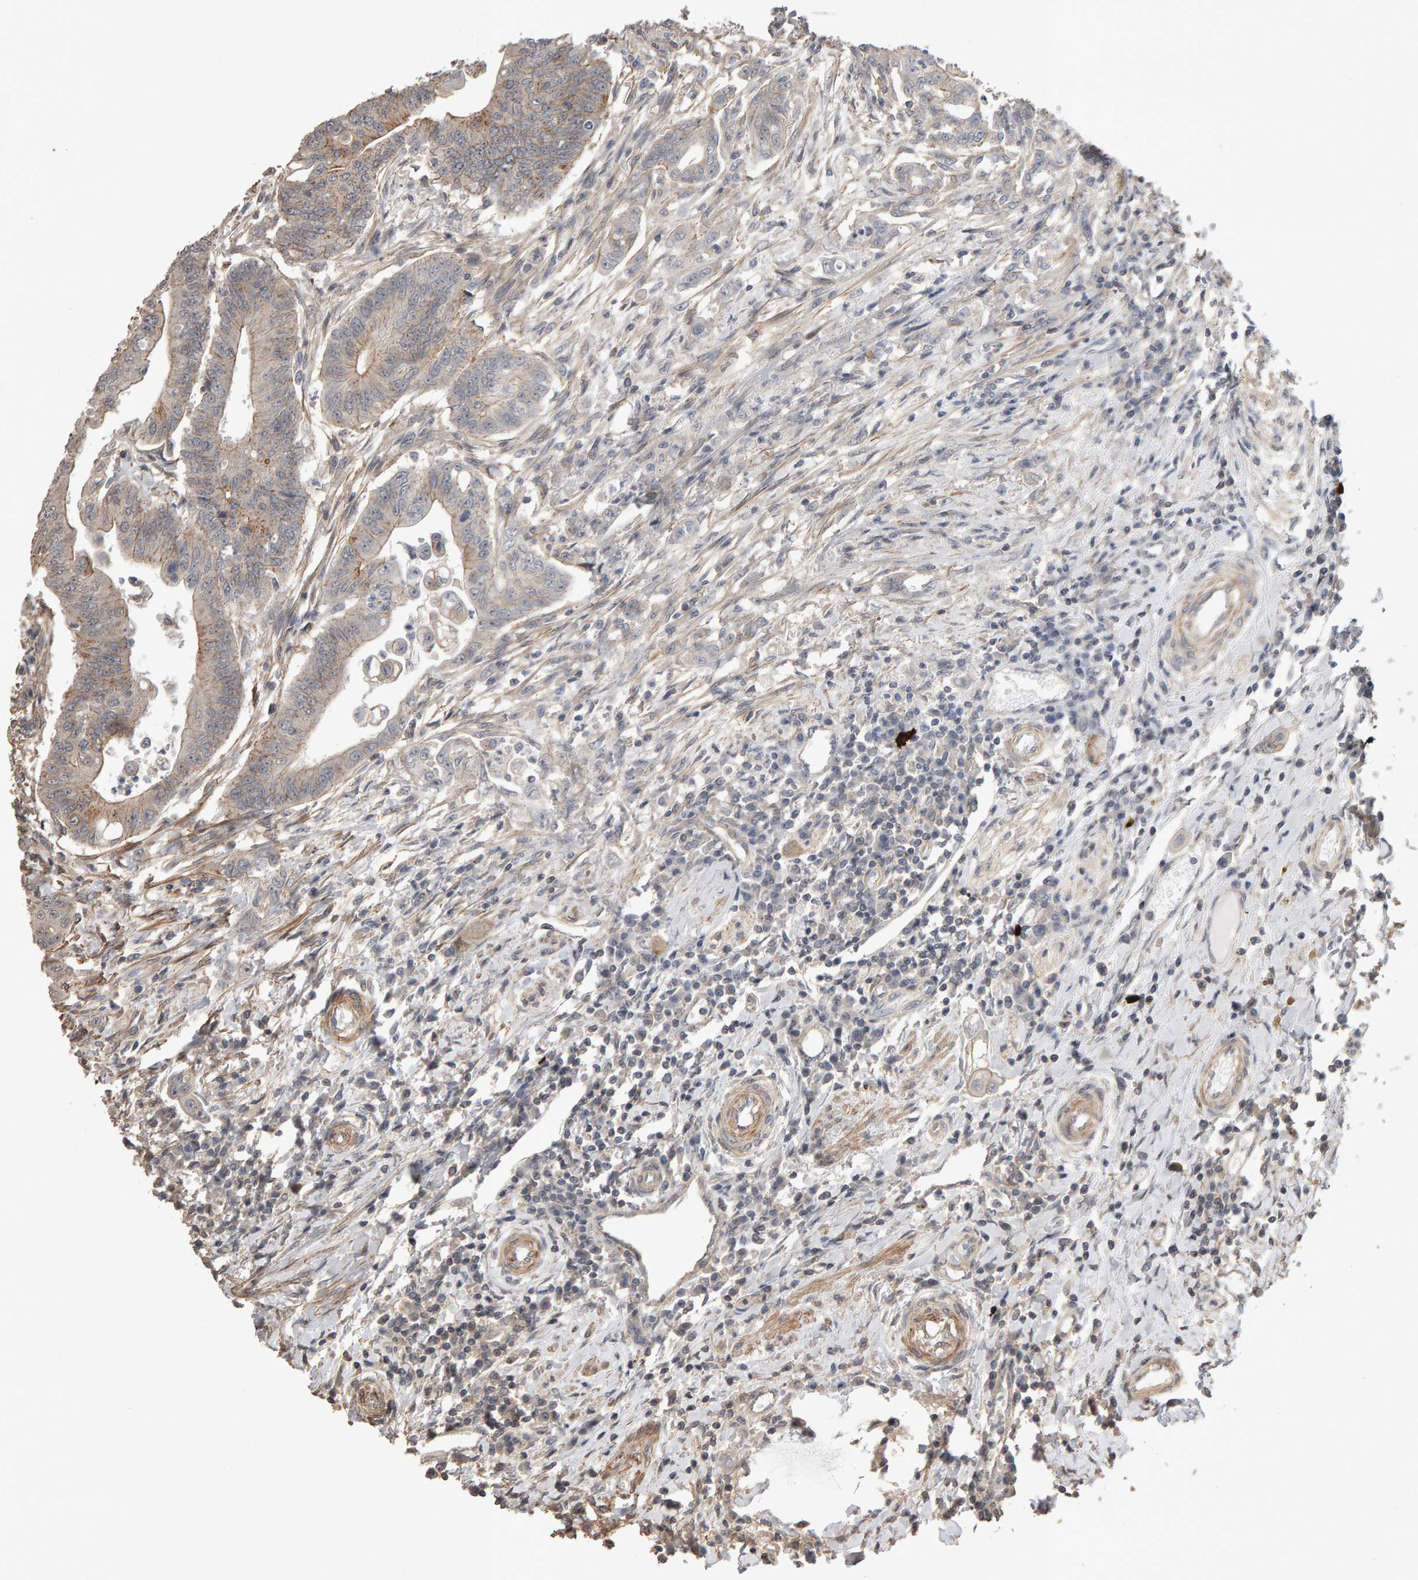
{"staining": {"intensity": "weak", "quantity": "25%-75%", "location": "cytoplasmic/membranous"}, "tissue": "colorectal cancer", "cell_type": "Tumor cells", "image_type": "cancer", "snomed": [{"axis": "morphology", "description": "Adenoma, NOS"}, {"axis": "morphology", "description": "Adenocarcinoma, NOS"}, {"axis": "topography", "description": "Colon"}], "caption": "Protein expression analysis of adenoma (colorectal) reveals weak cytoplasmic/membranous positivity in approximately 25%-75% of tumor cells.", "gene": "SCRIB", "patient": {"sex": "male", "age": 79}}